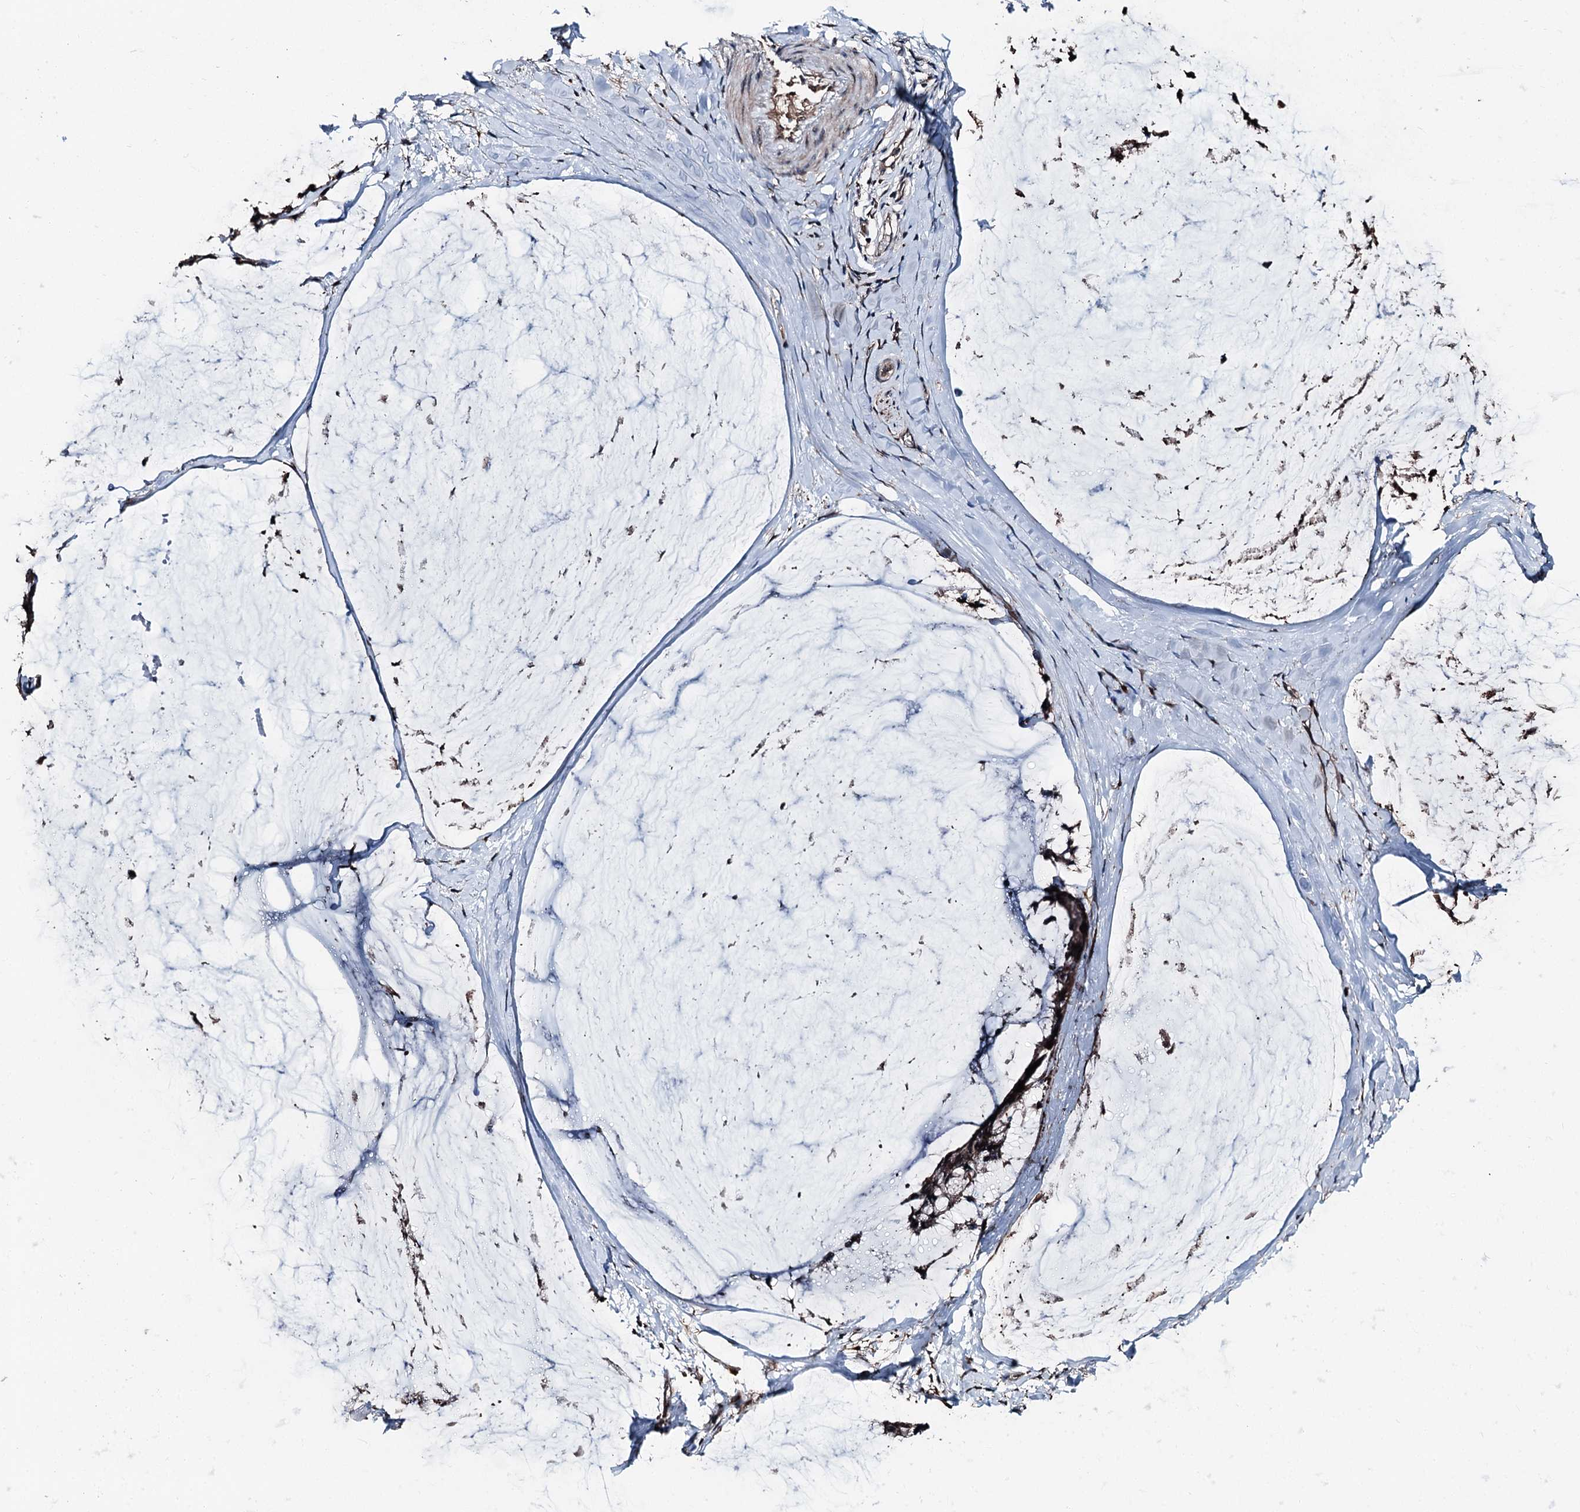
{"staining": {"intensity": "moderate", "quantity": ">75%", "location": "cytoplasmic/membranous"}, "tissue": "ovarian cancer", "cell_type": "Tumor cells", "image_type": "cancer", "snomed": [{"axis": "morphology", "description": "Cystadenocarcinoma, mucinous, NOS"}, {"axis": "topography", "description": "Ovary"}], "caption": "IHC staining of ovarian mucinous cystadenocarcinoma, which shows medium levels of moderate cytoplasmic/membranous positivity in about >75% of tumor cells indicating moderate cytoplasmic/membranous protein expression. The staining was performed using DAB (3,3'-diaminobenzidine) (brown) for protein detection and nuclei were counterstained in hematoxylin (blue).", "gene": "PSMD13", "patient": {"sex": "female", "age": 39}}